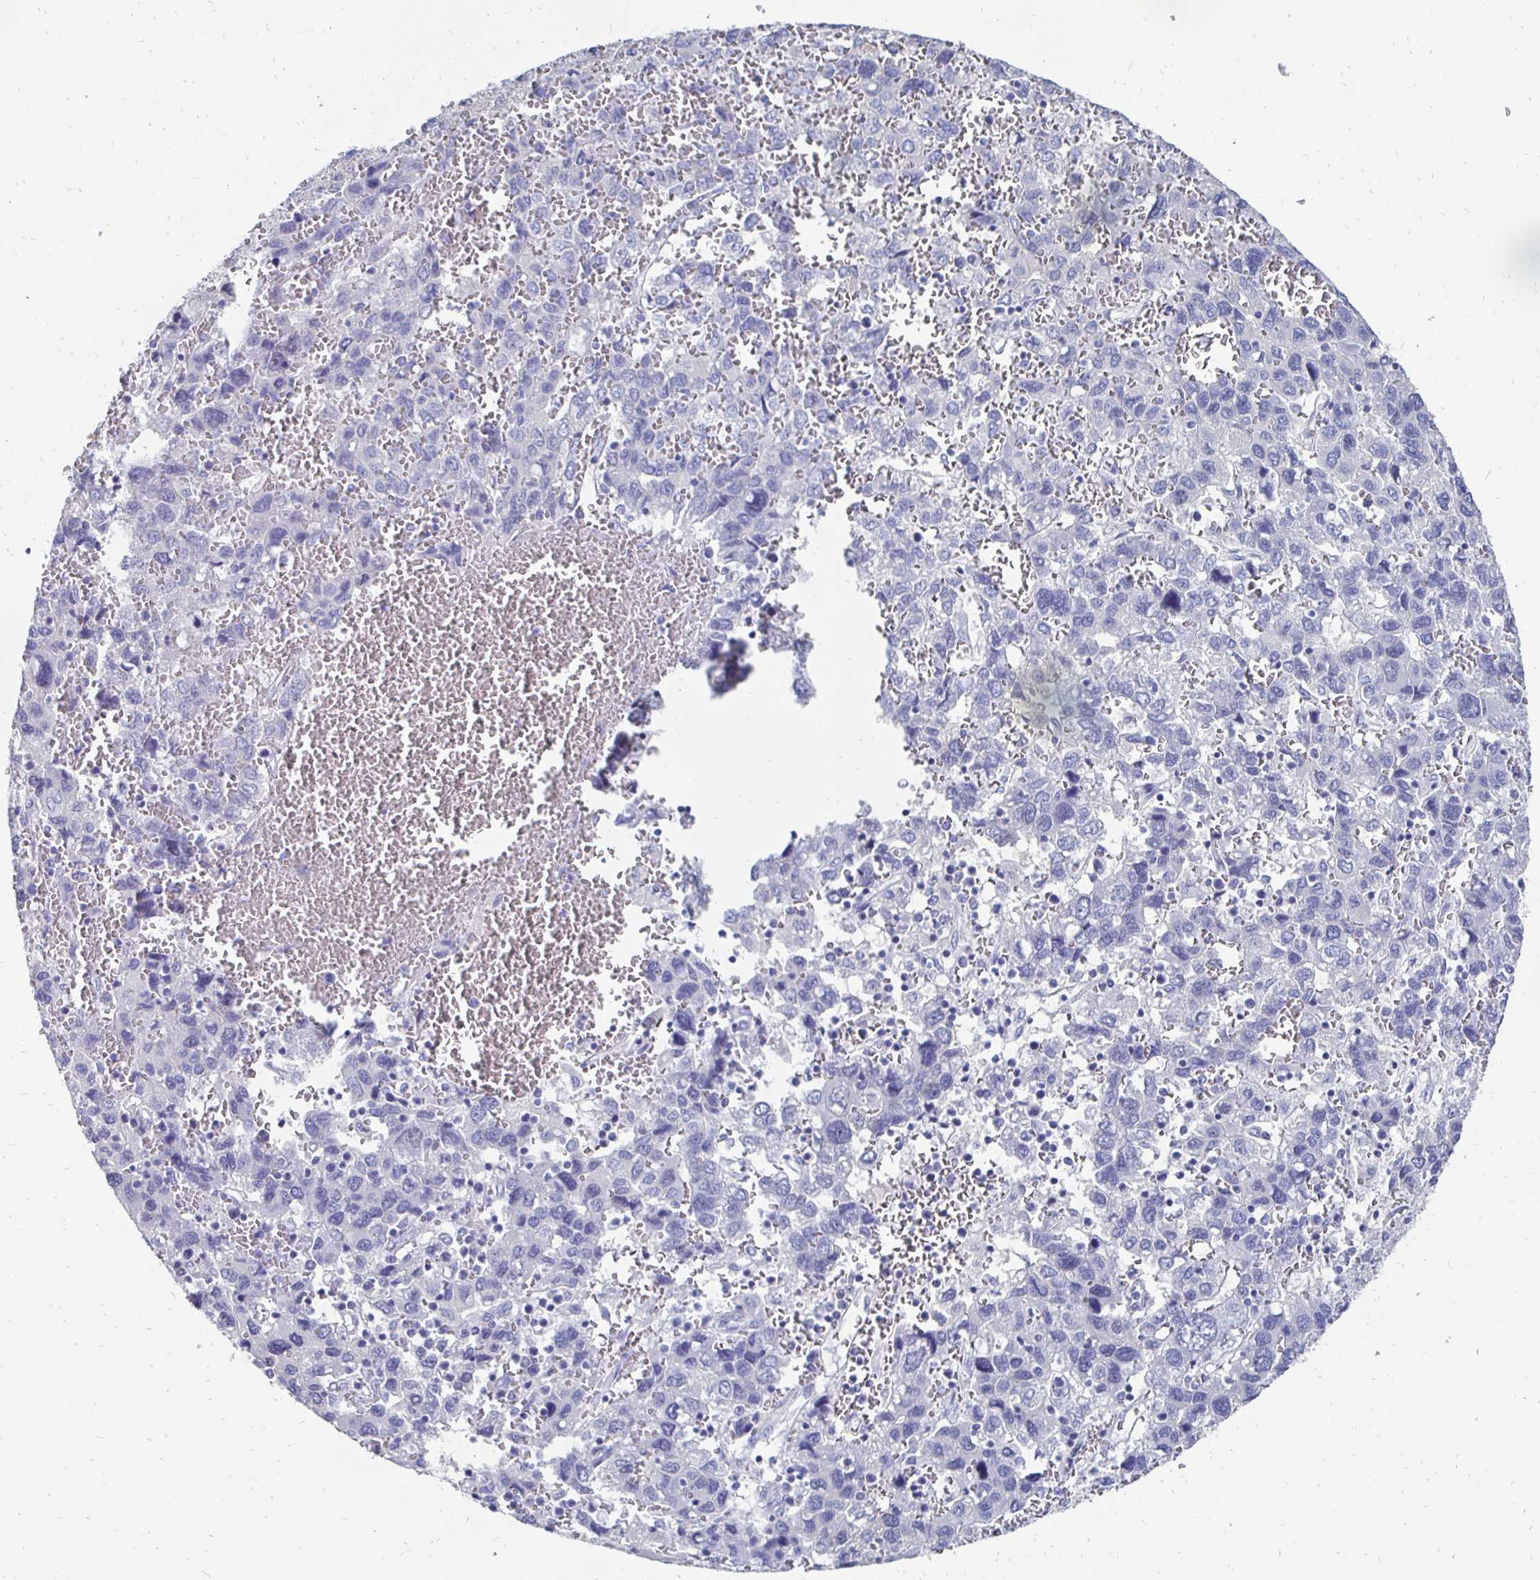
{"staining": {"intensity": "negative", "quantity": "none", "location": "none"}, "tissue": "liver cancer", "cell_type": "Tumor cells", "image_type": "cancer", "snomed": [{"axis": "morphology", "description": "Carcinoma, Hepatocellular, NOS"}, {"axis": "topography", "description": "Liver"}], "caption": "The photomicrograph displays no staining of tumor cells in liver cancer.", "gene": "SYCP3", "patient": {"sex": "male", "age": 69}}